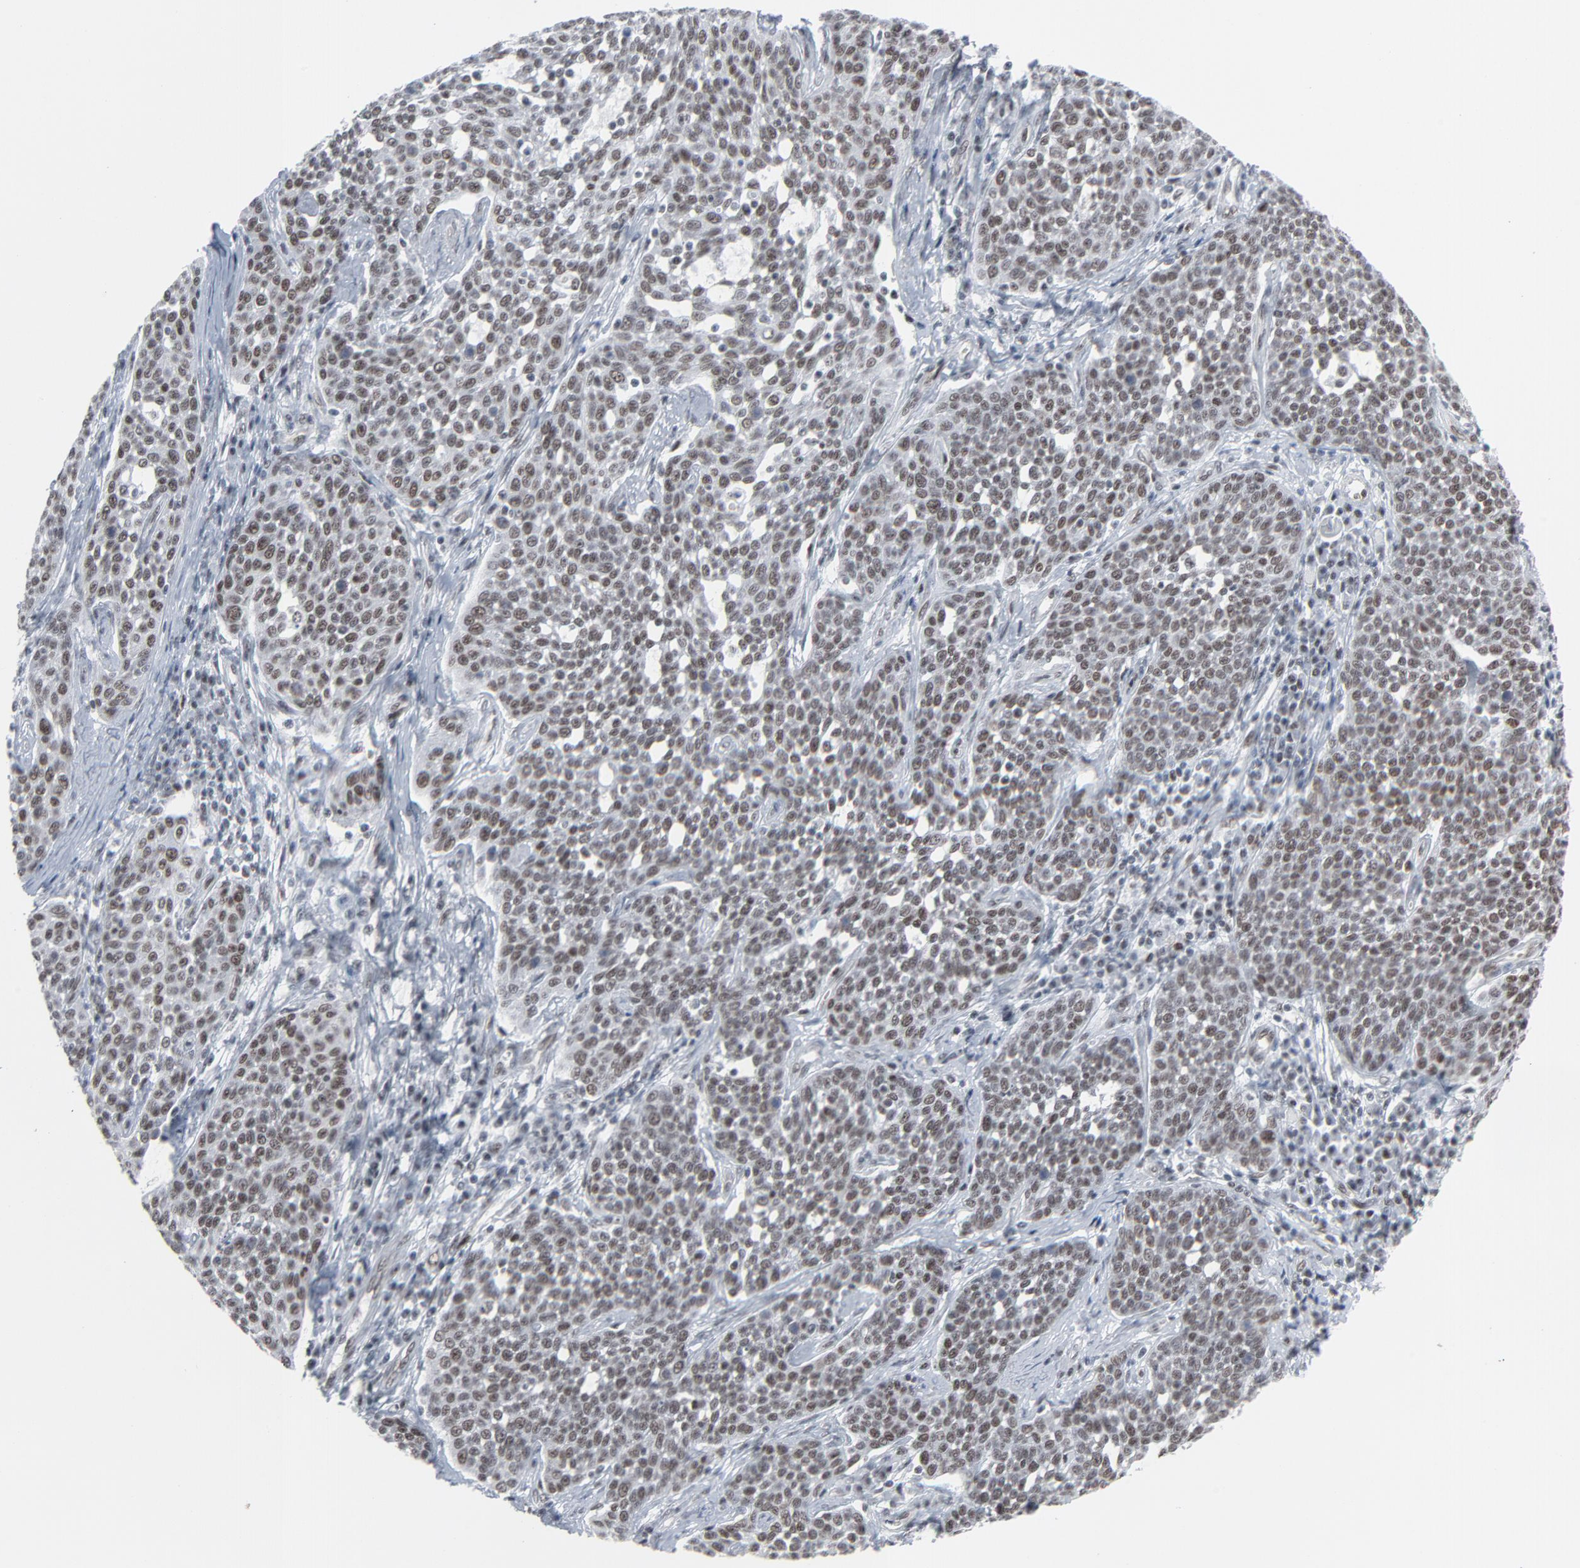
{"staining": {"intensity": "moderate", "quantity": ">75%", "location": "nuclear"}, "tissue": "cervical cancer", "cell_type": "Tumor cells", "image_type": "cancer", "snomed": [{"axis": "morphology", "description": "Squamous cell carcinoma, NOS"}, {"axis": "topography", "description": "Cervix"}], "caption": "Squamous cell carcinoma (cervical) was stained to show a protein in brown. There is medium levels of moderate nuclear expression in about >75% of tumor cells. The protein is stained brown, and the nuclei are stained in blue (DAB (3,3'-diaminobenzidine) IHC with brightfield microscopy, high magnification).", "gene": "FBXO28", "patient": {"sex": "female", "age": 34}}